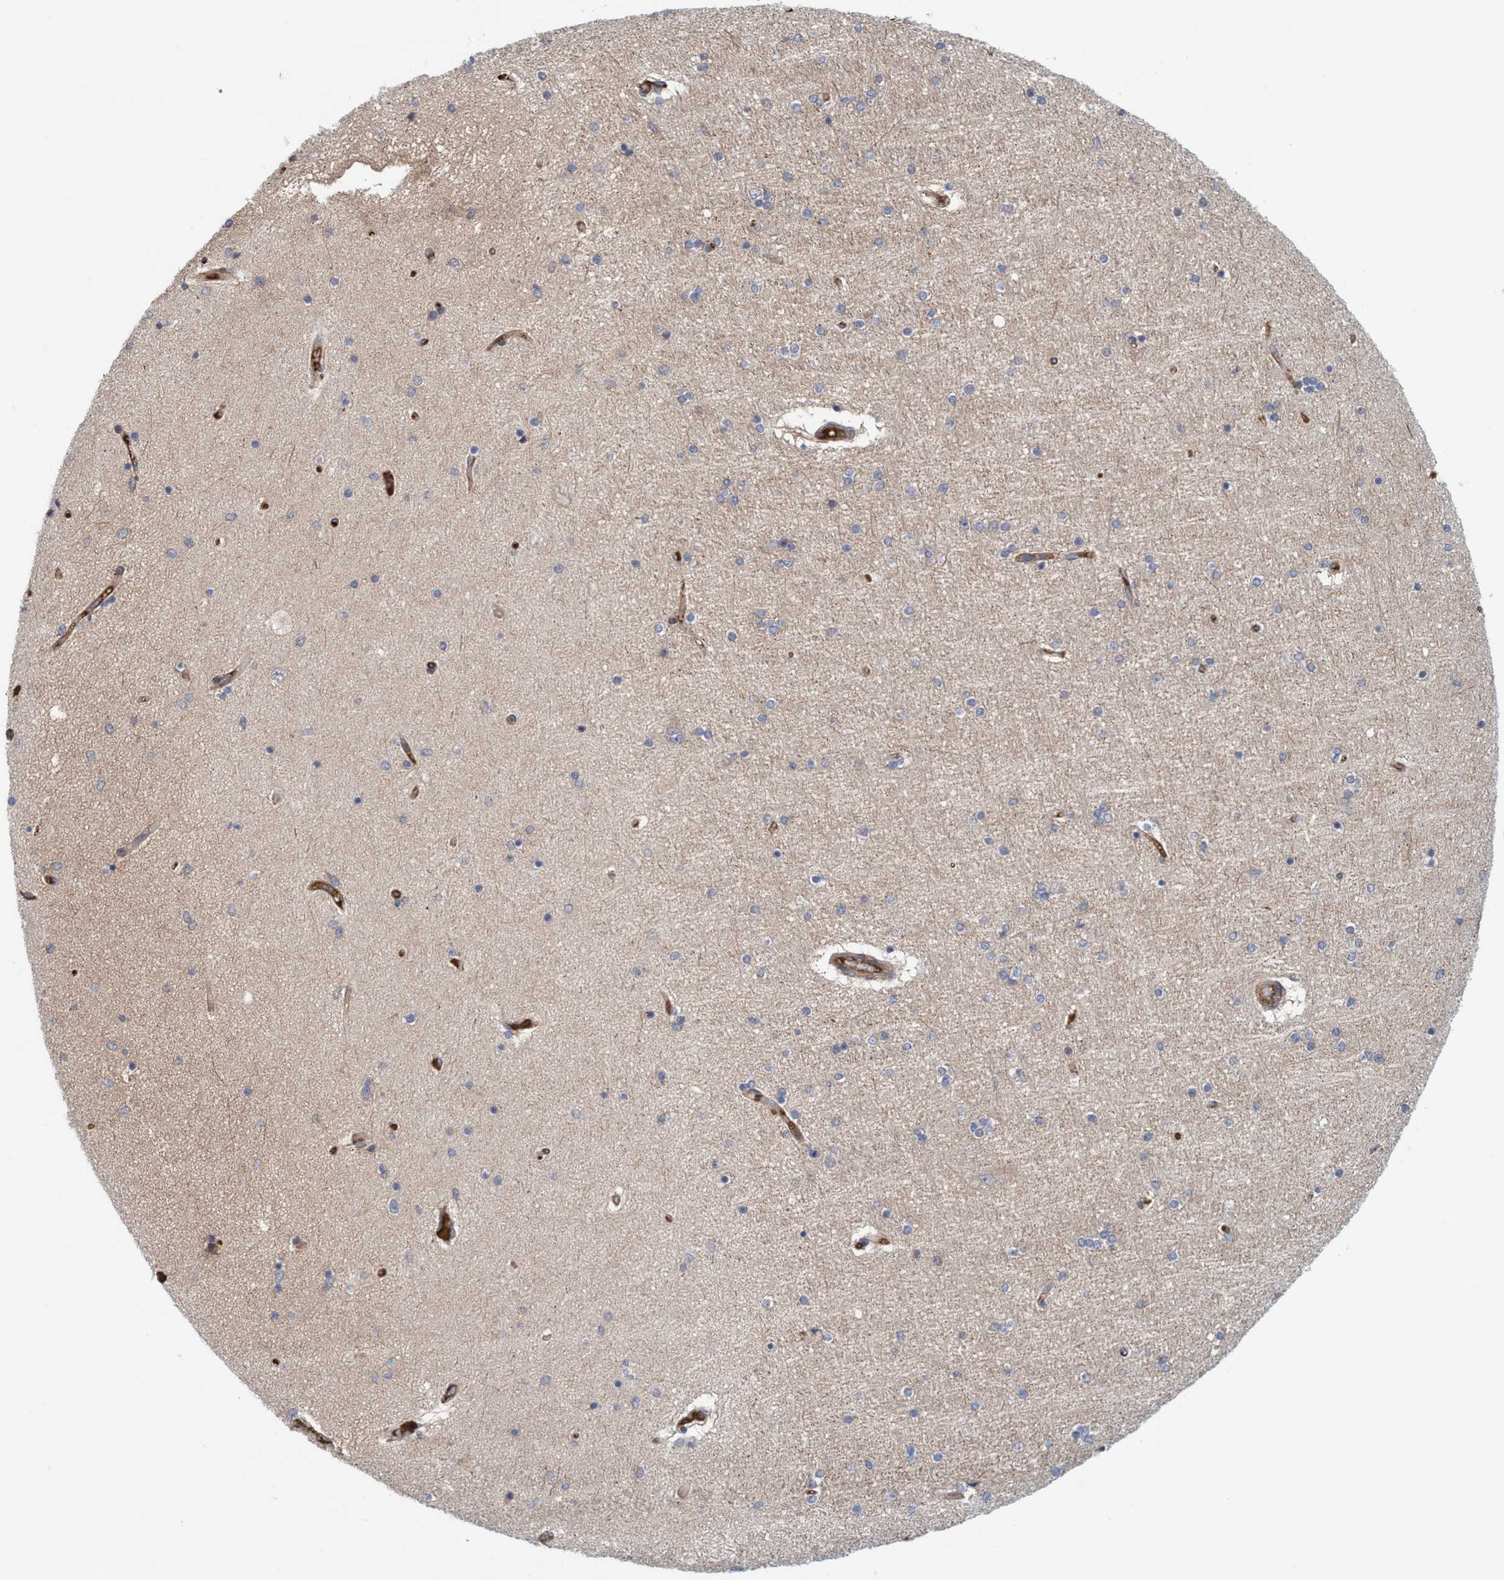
{"staining": {"intensity": "moderate", "quantity": "<25%", "location": "nuclear"}, "tissue": "hippocampus", "cell_type": "Glial cells", "image_type": "normal", "snomed": [{"axis": "morphology", "description": "Normal tissue, NOS"}, {"axis": "topography", "description": "Hippocampus"}], "caption": "This image shows benign hippocampus stained with immunohistochemistry to label a protein in brown. The nuclear of glial cells show moderate positivity for the protein. Nuclei are counter-stained blue.", "gene": "SPECC1", "patient": {"sex": "female", "age": 54}}